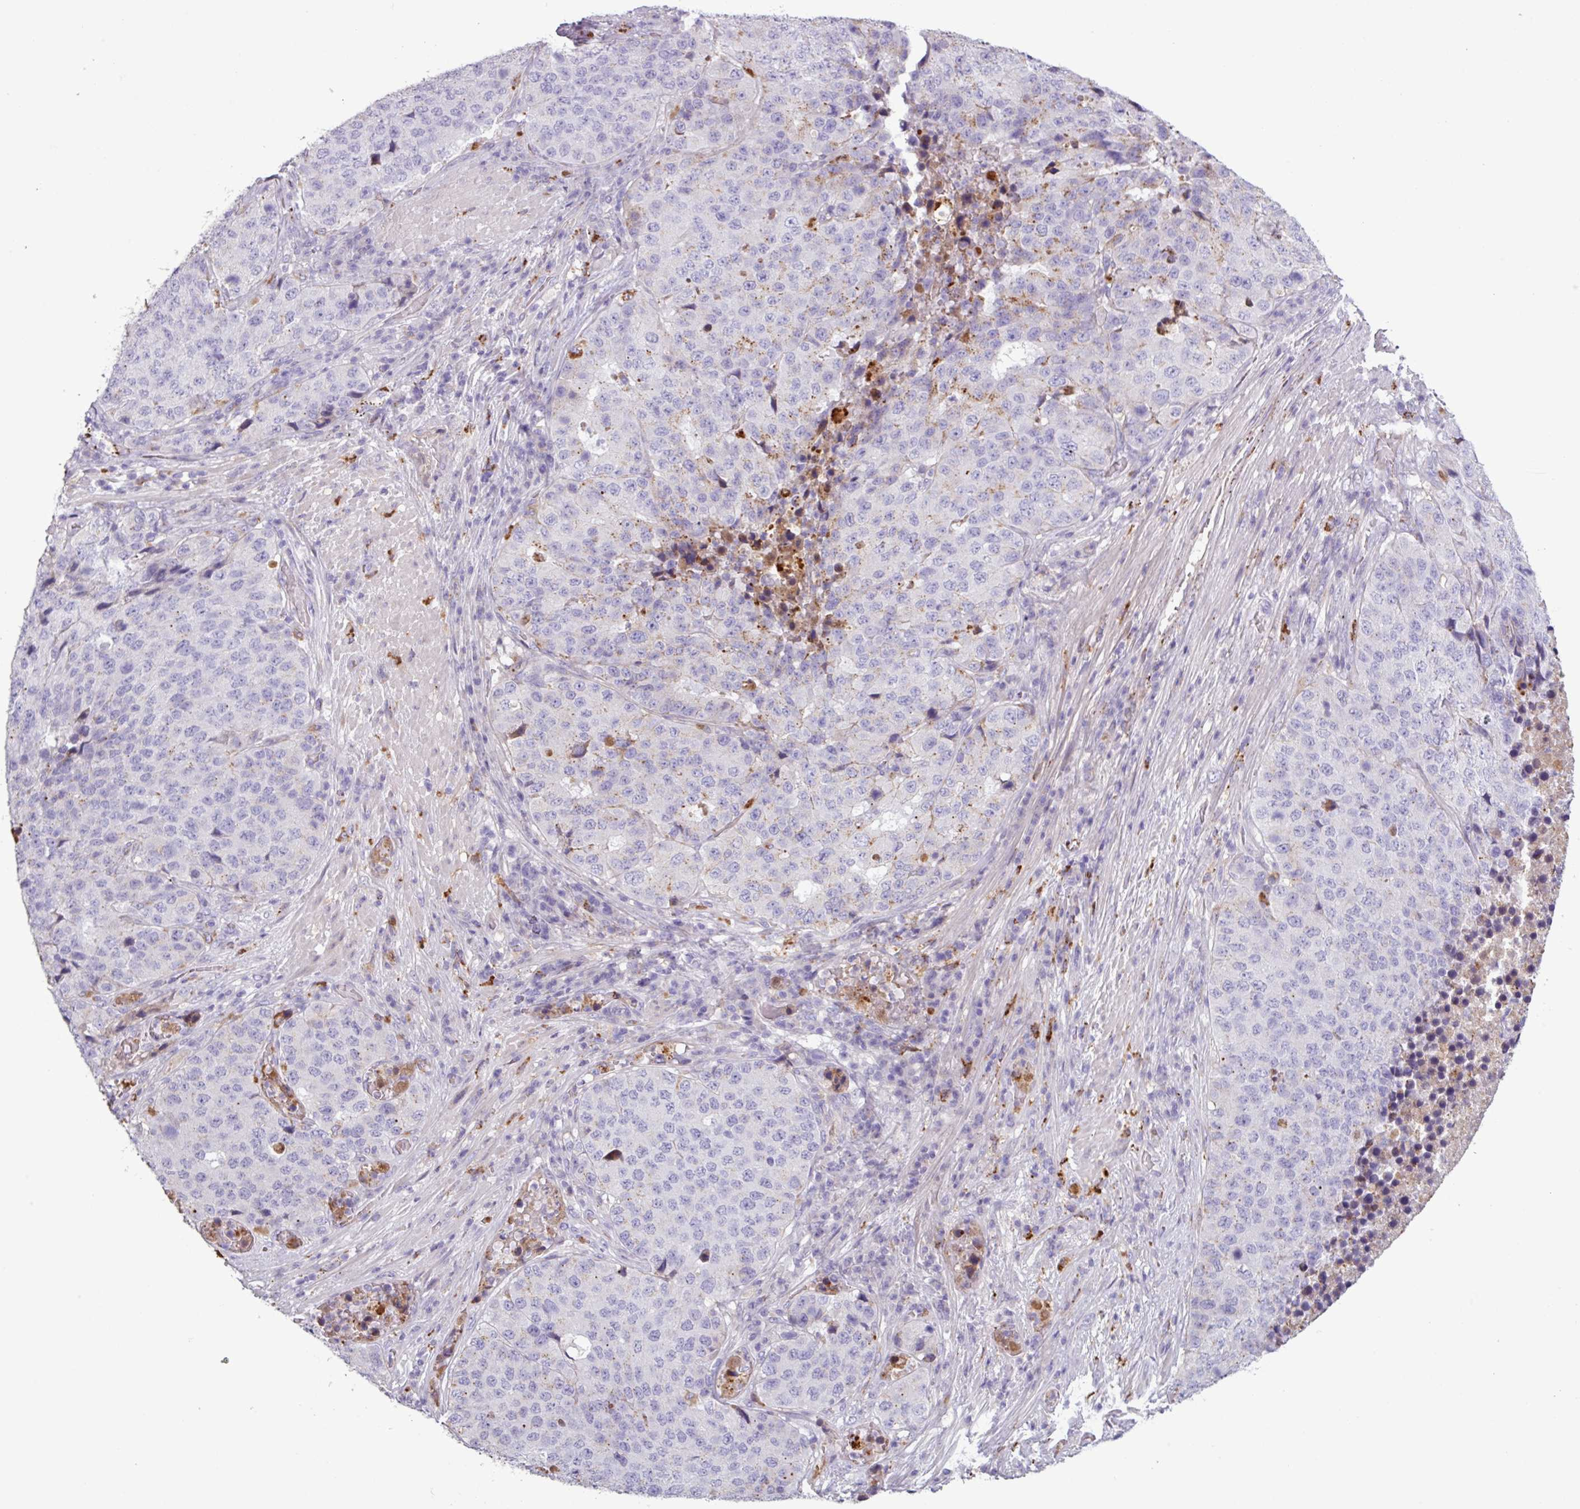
{"staining": {"intensity": "moderate", "quantity": "<25%", "location": "cytoplasmic/membranous"}, "tissue": "stomach cancer", "cell_type": "Tumor cells", "image_type": "cancer", "snomed": [{"axis": "morphology", "description": "Adenocarcinoma, NOS"}, {"axis": "topography", "description": "Stomach"}], "caption": "This micrograph reveals stomach adenocarcinoma stained with IHC to label a protein in brown. The cytoplasmic/membranous of tumor cells show moderate positivity for the protein. Nuclei are counter-stained blue.", "gene": "C4B", "patient": {"sex": "male", "age": 71}}